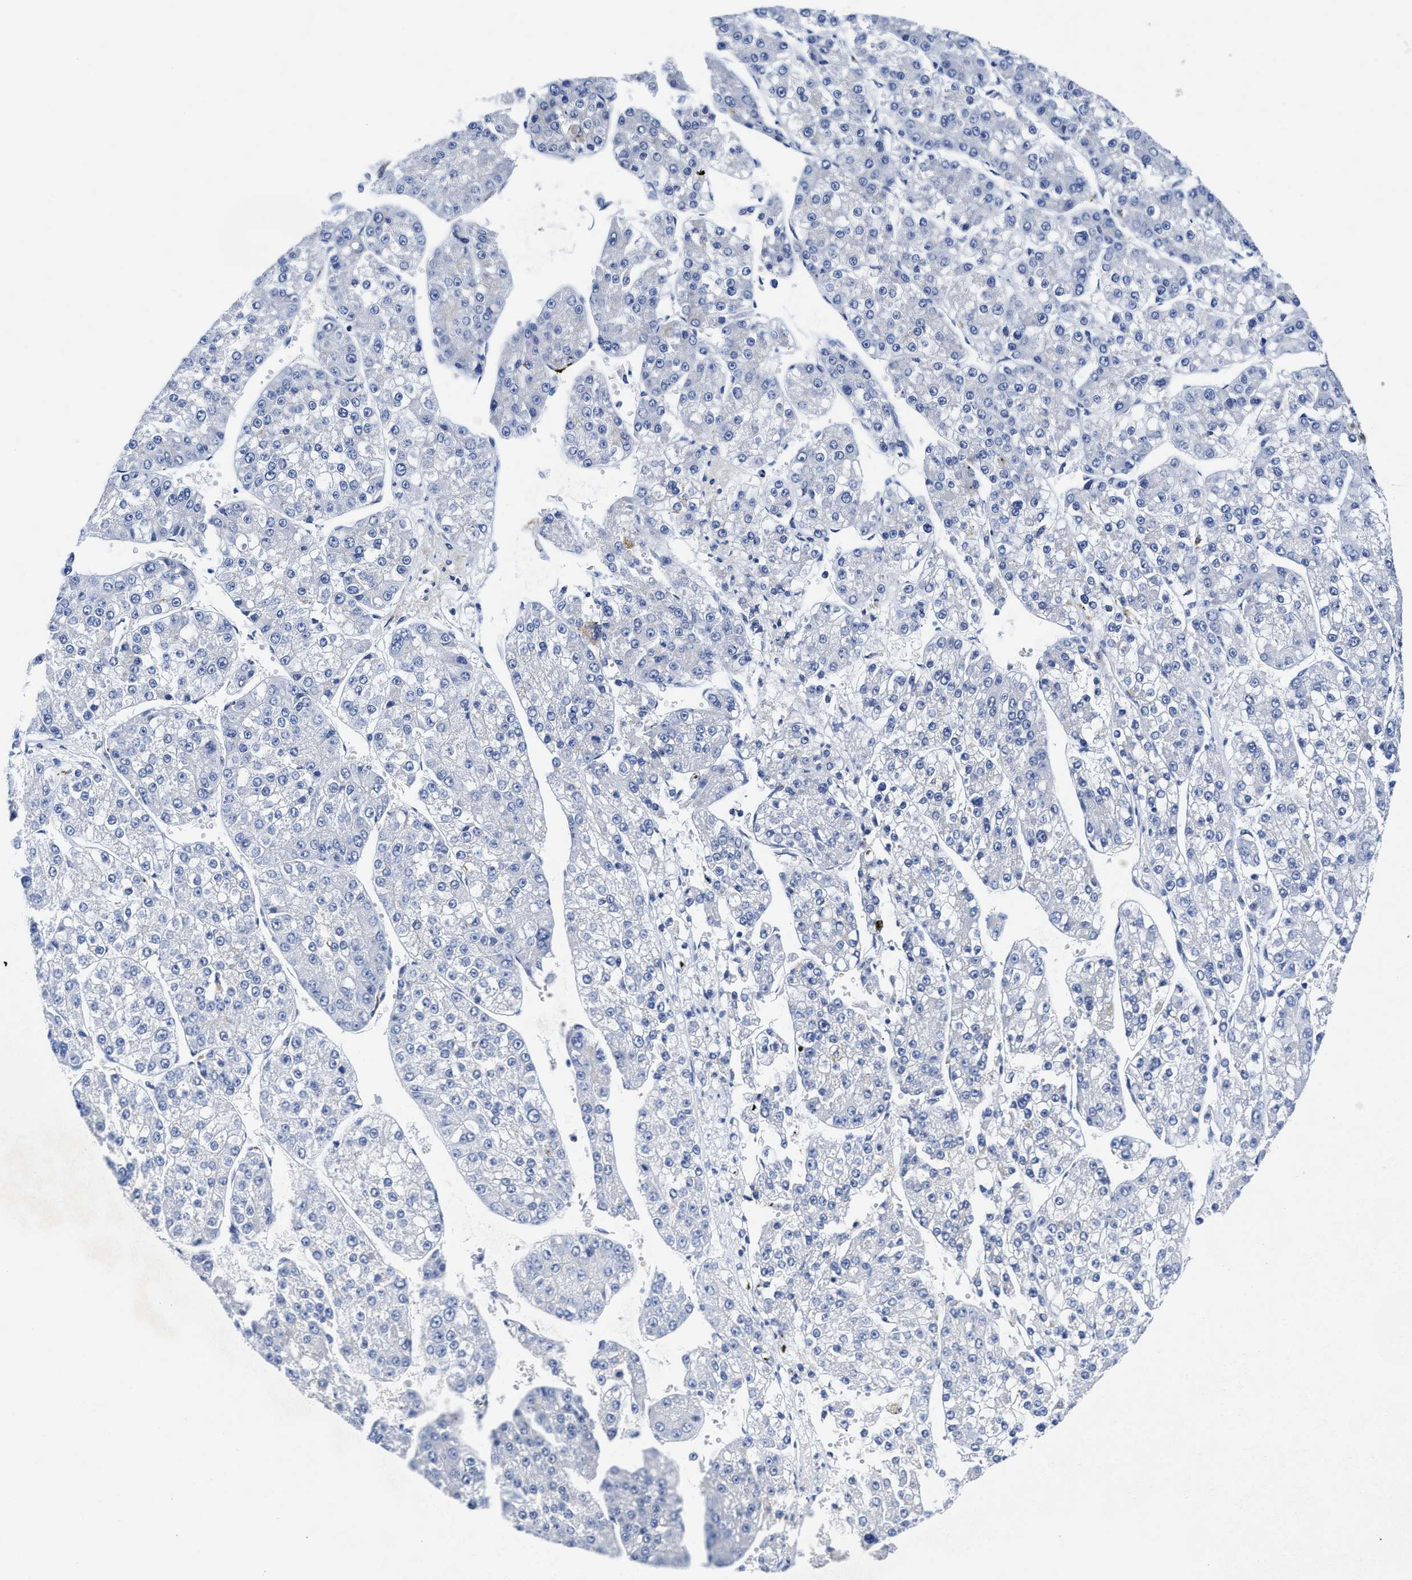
{"staining": {"intensity": "negative", "quantity": "none", "location": "none"}, "tissue": "liver cancer", "cell_type": "Tumor cells", "image_type": "cancer", "snomed": [{"axis": "morphology", "description": "Carcinoma, Hepatocellular, NOS"}, {"axis": "topography", "description": "Liver"}], "caption": "Immunohistochemical staining of human hepatocellular carcinoma (liver) demonstrates no significant positivity in tumor cells. The staining is performed using DAB brown chromogen with nuclei counter-stained in using hematoxylin.", "gene": "TBRG4", "patient": {"sex": "female", "age": 73}}